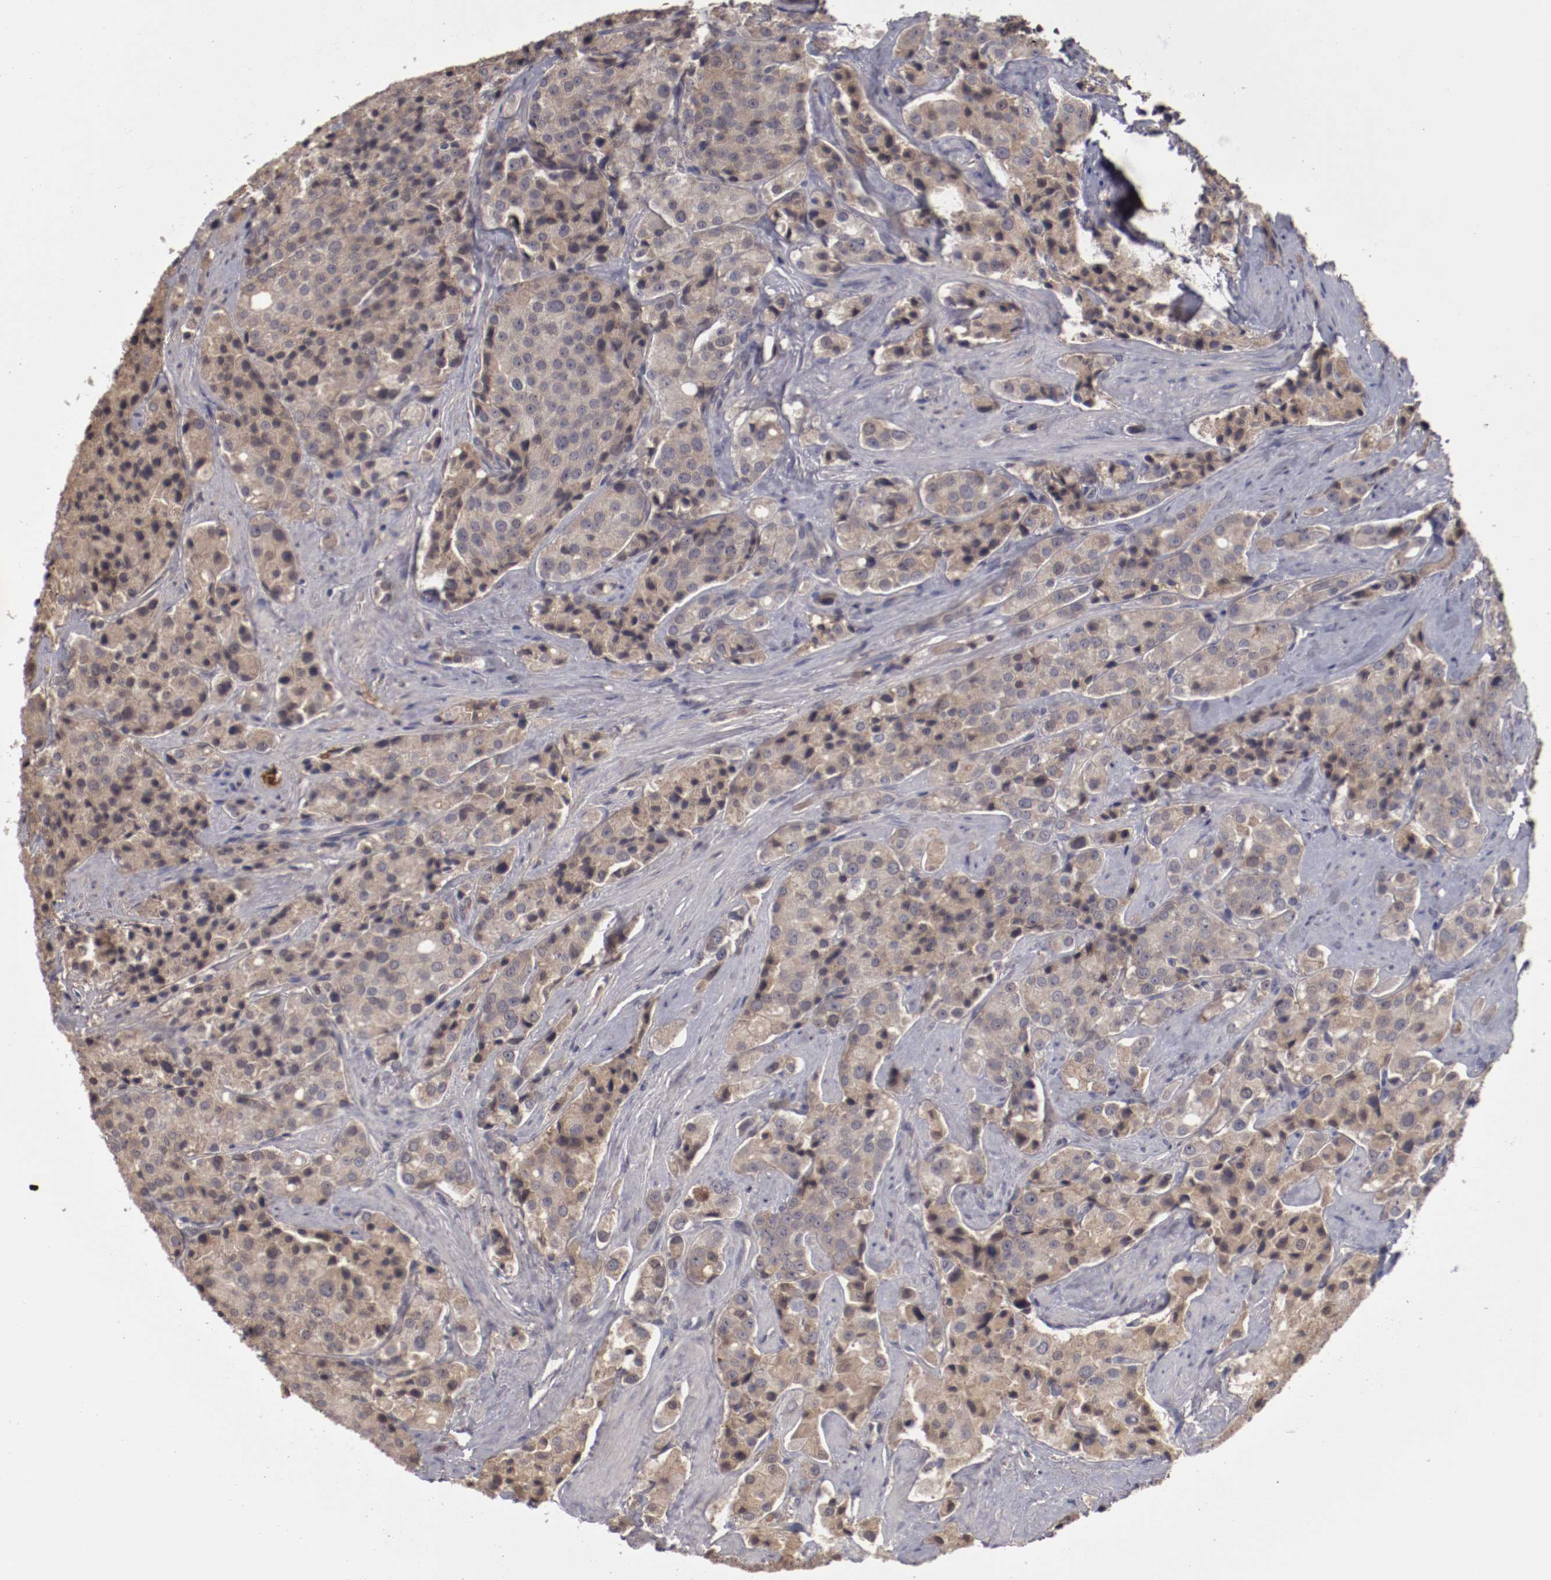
{"staining": {"intensity": "moderate", "quantity": "25%-75%", "location": "cytoplasmic/membranous"}, "tissue": "prostate cancer", "cell_type": "Tumor cells", "image_type": "cancer", "snomed": [{"axis": "morphology", "description": "Adenocarcinoma, Medium grade"}, {"axis": "topography", "description": "Prostate"}], "caption": "Prostate cancer (medium-grade adenocarcinoma) stained with DAB (3,3'-diaminobenzidine) immunohistochemistry displays medium levels of moderate cytoplasmic/membranous staining in approximately 25%-75% of tumor cells.", "gene": "CP", "patient": {"sex": "male", "age": 70}}